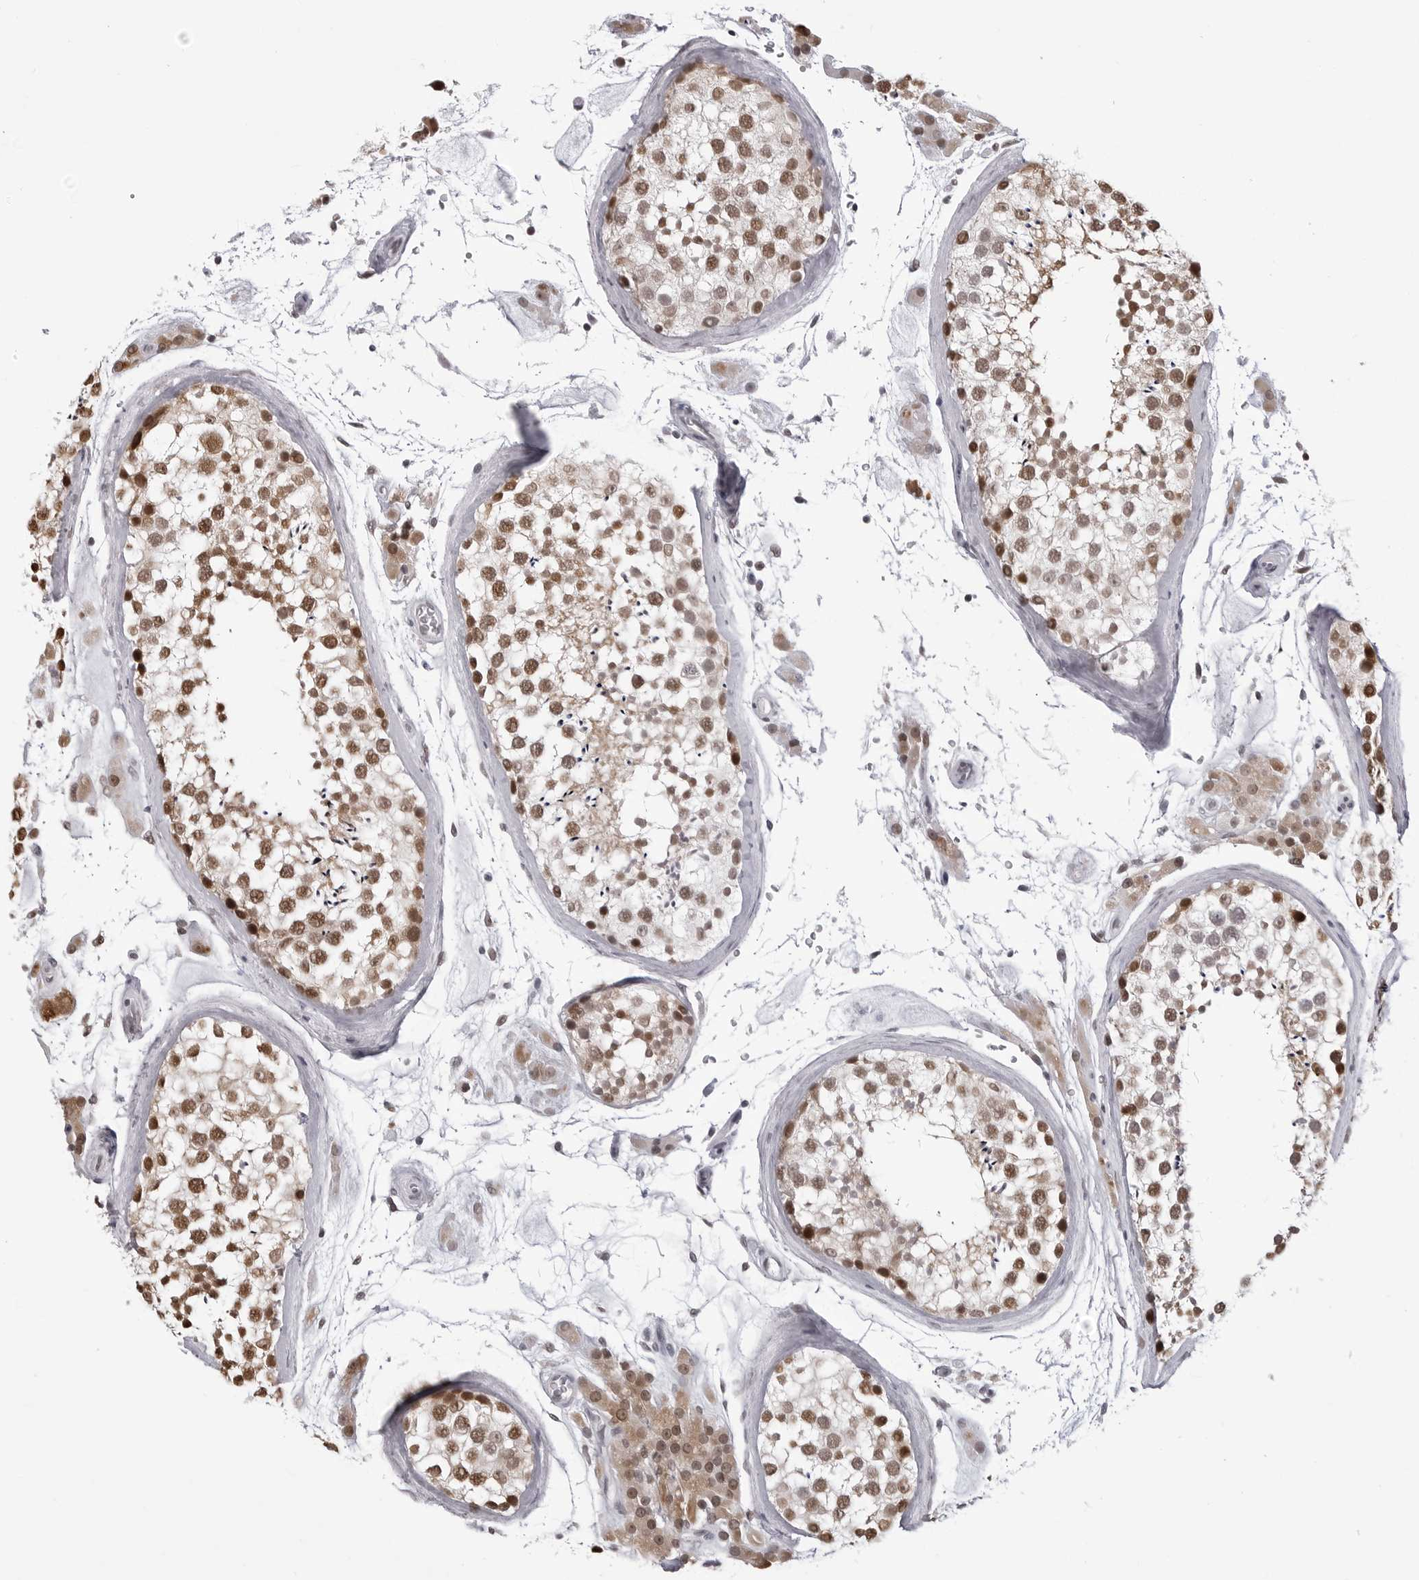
{"staining": {"intensity": "moderate", "quantity": ">75%", "location": "cytoplasmic/membranous,nuclear"}, "tissue": "testis", "cell_type": "Cells in seminiferous ducts", "image_type": "normal", "snomed": [{"axis": "morphology", "description": "Normal tissue, NOS"}, {"axis": "topography", "description": "Testis"}], "caption": "Approximately >75% of cells in seminiferous ducts in normal human testis demonstrate moderate cytoplasmic/membranous,nuclear protein staining as visualized by brown immunohistochemical staining.", "gene": "PHF3", "patient": {"sex": "male", "age": 46}}